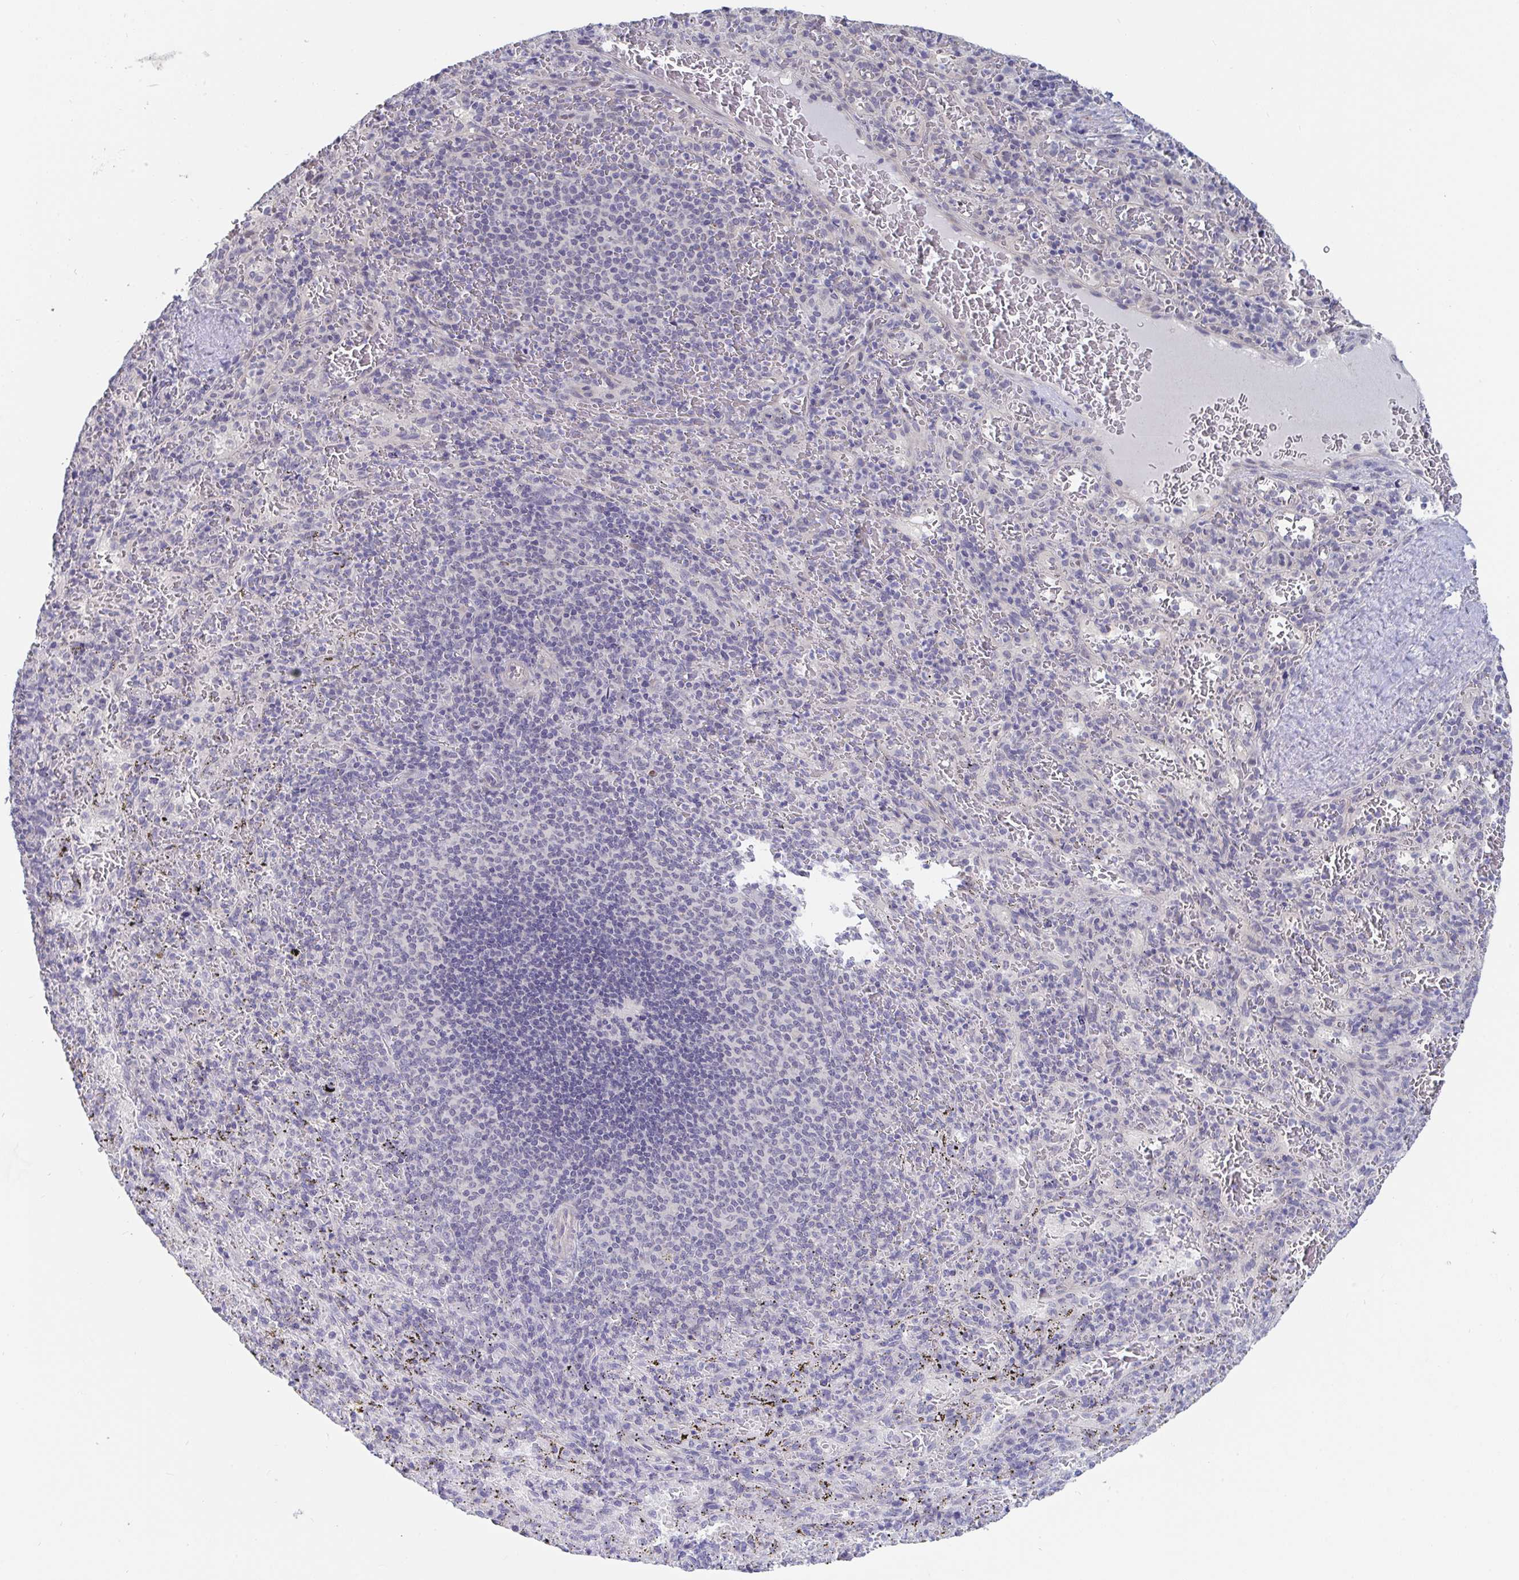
{"staining": {"intensity": "negative", "quantity": "none", "location": "none"}, "tissue": "spleen", "cell_type": "Cells in red pulp", "image_type": "normal", "snomed": [{"axis": "morphology", "description": "Normal tissue, NOS"}, {"axis": "topography", "description": "Spleen"}], "caption": "A photomicrograph of spleen stained for a protein shows no brown staining in cells in red pulp. (Brightfield microscopy of DAB IHC at high magnification).", "gene": "FAM156A", "patient": {"sex": "male", "age": 57}}